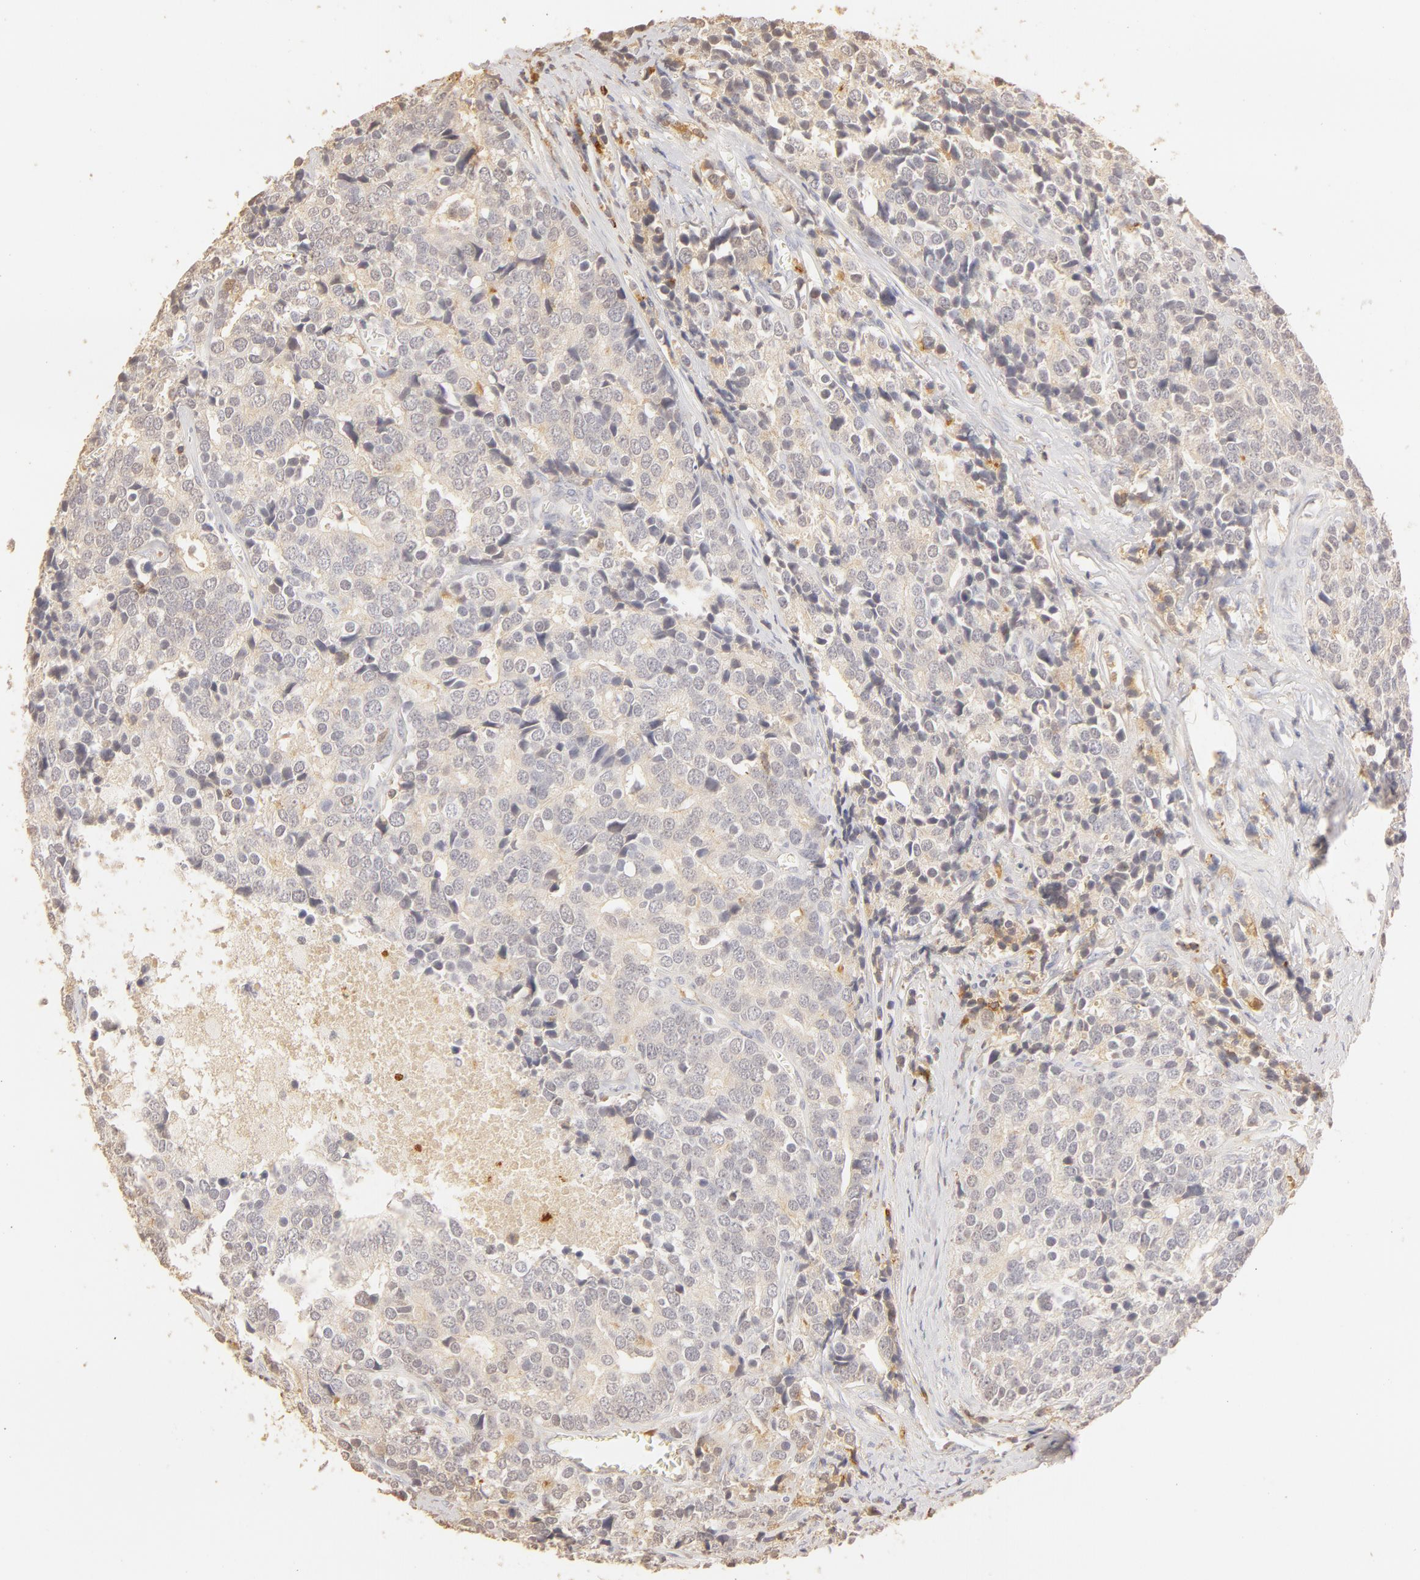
{"staining": {"intensity": "negative", "quantity": "none", "location": "none"}, "tissue": "prostate cancer", "cell_type": "Tumor cells", "image_type": "cancer", "snomed": [{"axis": "morphology", "description": "Adenocarcinoma, High grade"}, {"axis": "topography", "description": "Prostate"}], "caption": "Immunohistochemistry image of neoplastic tissue: human high-grade adenocarcinoma (prostate) stained with DAB exhibits no significant protein expression in tumor cells. (DAB (3,3'-diaminobenzidine) immunohistochemistry (IHC) visualized using brightfield microscopy, high magnification).", "gene": "C1R", "patient": {"sex": "male", "age": 71}}